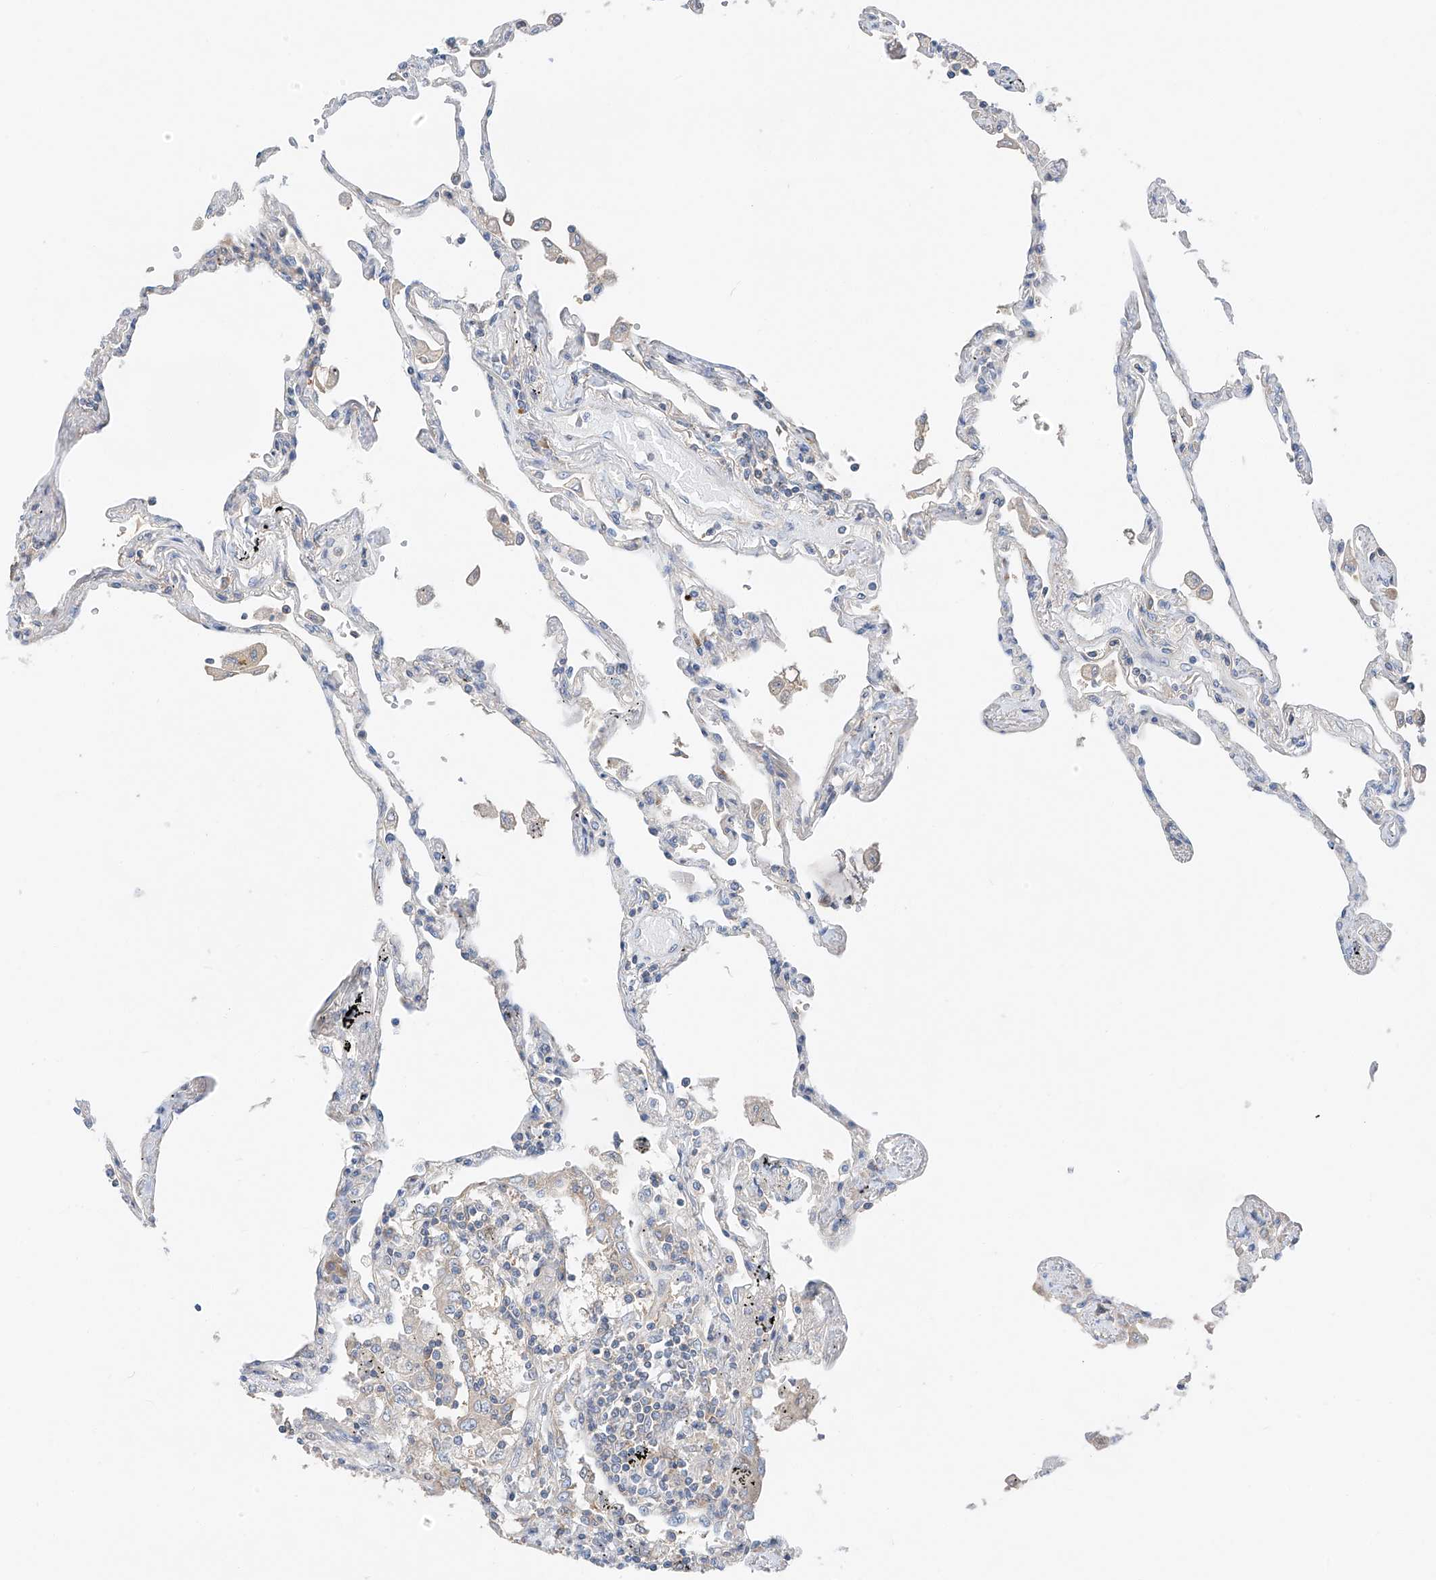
{"staining": {"intensity": "moderate", "quantity": "<25%", "location": "cytoplasmic/membranous"}, "tissue": "lung", "cell_type": "Alveolar cells", "image_type": "normal", "snomed": [{"axis": "morphology", "description": "Normal tissue, NOS"}, {"axis": "topography", "description": "Lung"}], "caption": "Lung stained with immunohistochemistry exhibits moderate cytoplasmic/membranous staining in about <25% of alveolar cells. (DAB (3,3'-diaminobenzidine) = brown stain, brightfield microscopy at high magnification).", "gene": "RUSC1", "patient": {"sex": "female", "age": 67}}